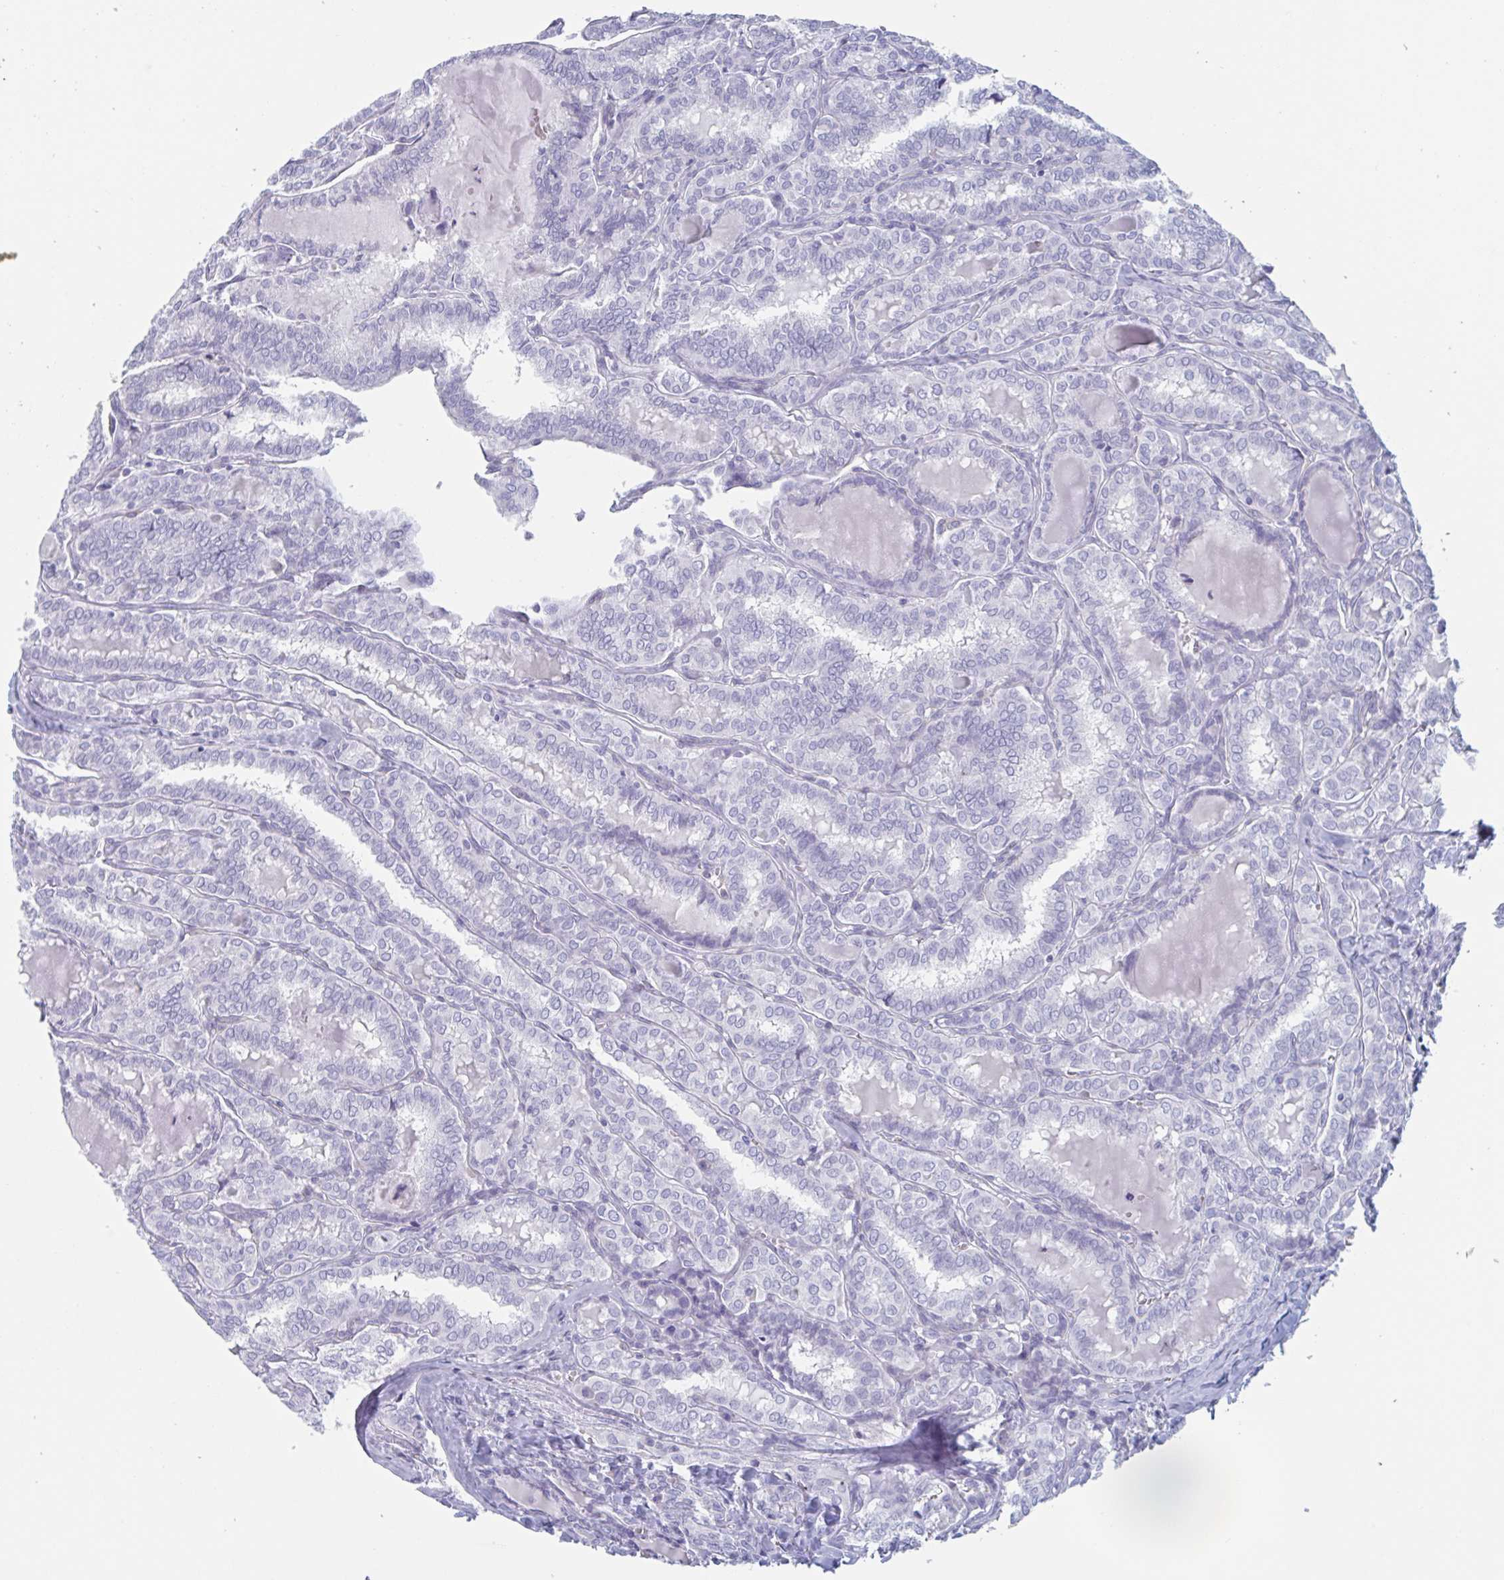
{"staining": {"intensity": "negative", "quantity": "none", "location": "none"}, "tissue": "thyroid cancer", "cell_type": "Tumor cells", "image_type": "cancer", "snomed": [{"axis": "morphology", "description": "Papillary adenocarcinoma, NOS"}, {"axis": "topography", "description": "Thyroid gland"}], "caption": "The histopathology image shows no staining of tumor cells in thyroid cancer (papillary adenocarcinoma). (DAB IHC with hematoxylin counter stain).", "gene": "HSD11B2", "patient": {"sex": "female", "age": 30}}